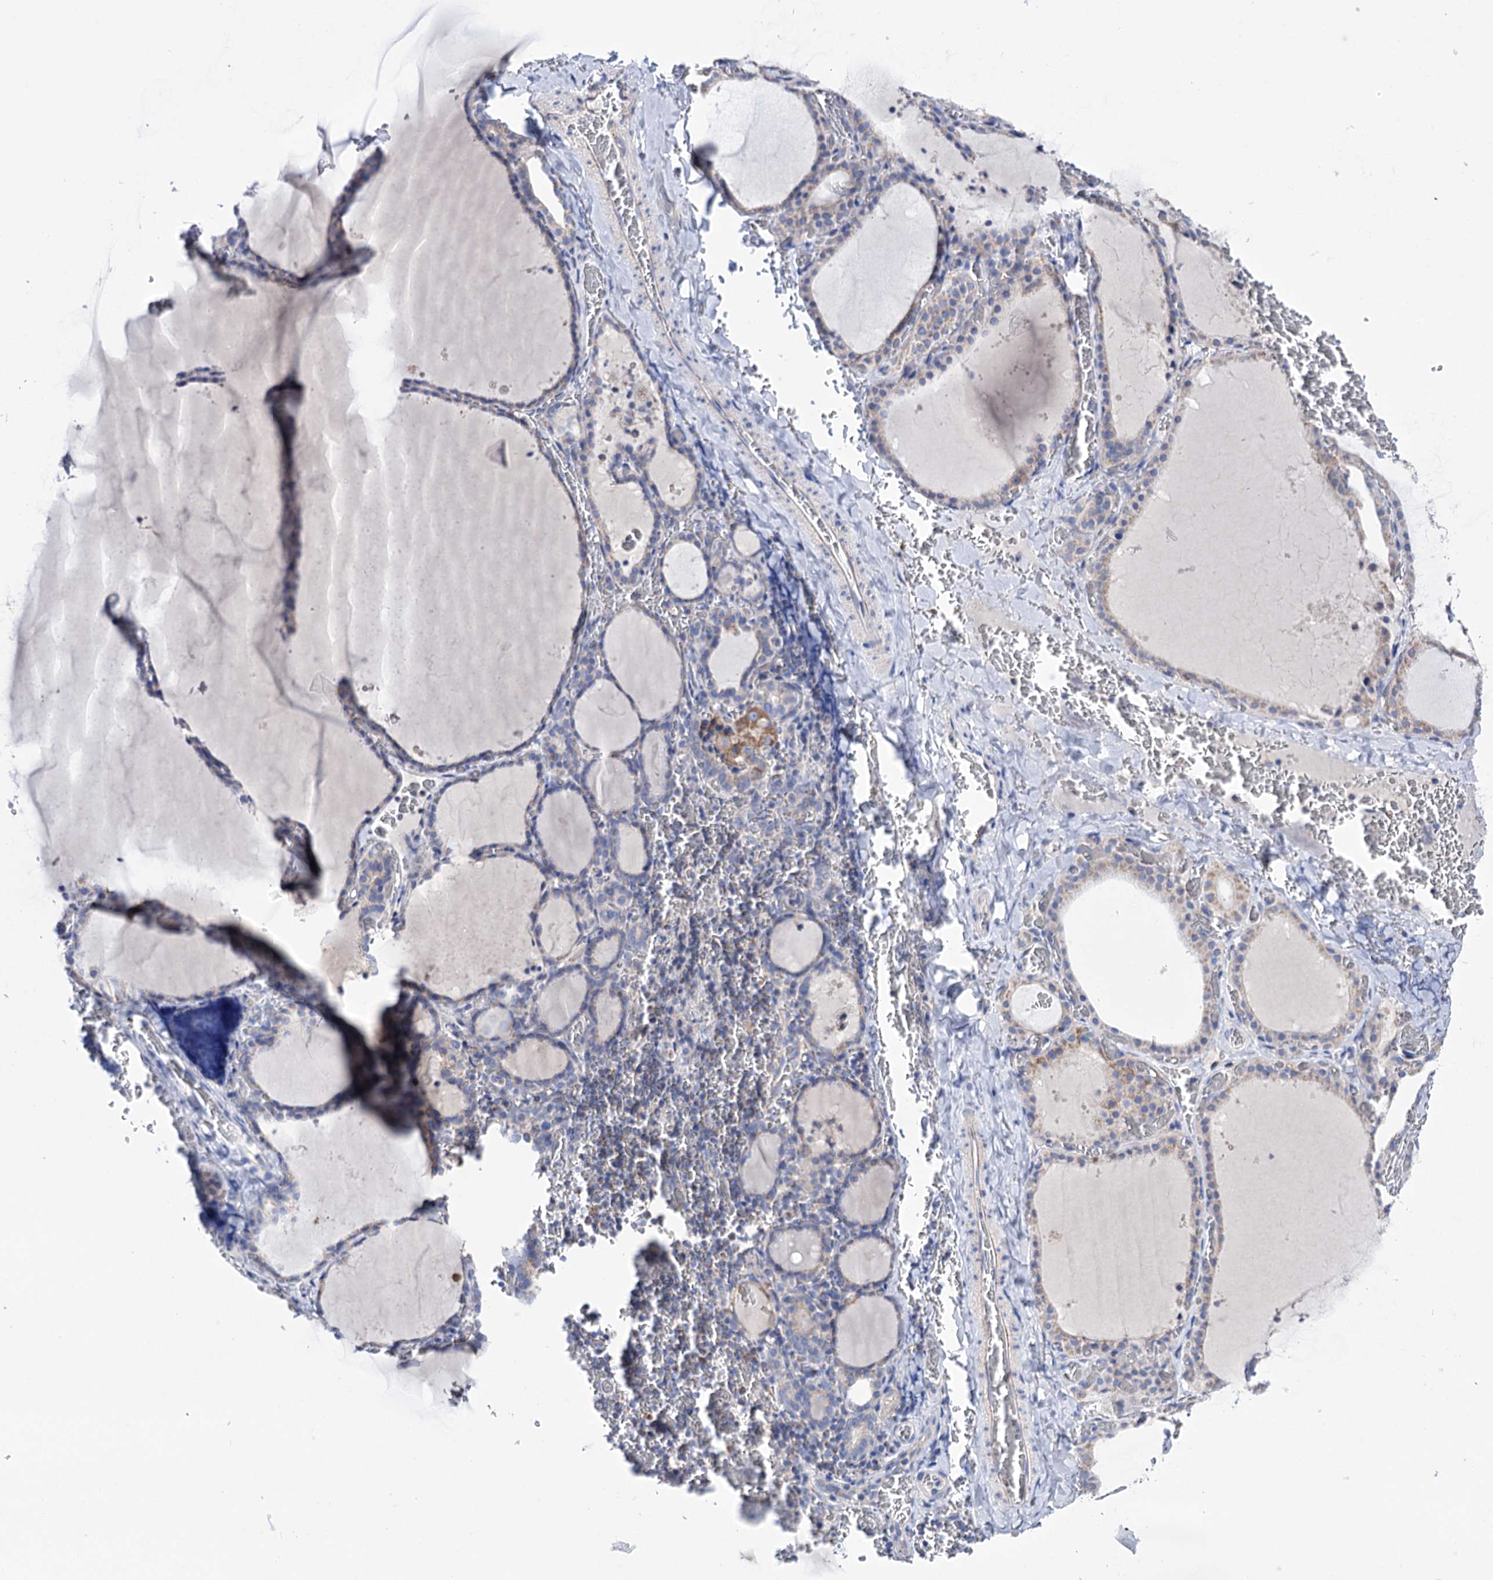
{"staining": {"intensity": "negative", "quantity": "none", "location": "none"}, "tissue": "thyroid gland", "cell_type": "Glandular cells", "image_type": "normal", "snomed": [{"axis": "morphology", "description": "Normal tissue, NOS"}, {"axis": "topography", "description": "Thyroid gland"}], "caption": "Image shows no protein expression in glandular cells of unremarkable thyroid gland. Brightfield microscopy of immunohistochemistry stained with DAB (brown) and hematoxylin (blue), captured at high magnification.", "gene": "YARS2", "patient": {"sex": "female", "age": 39}}